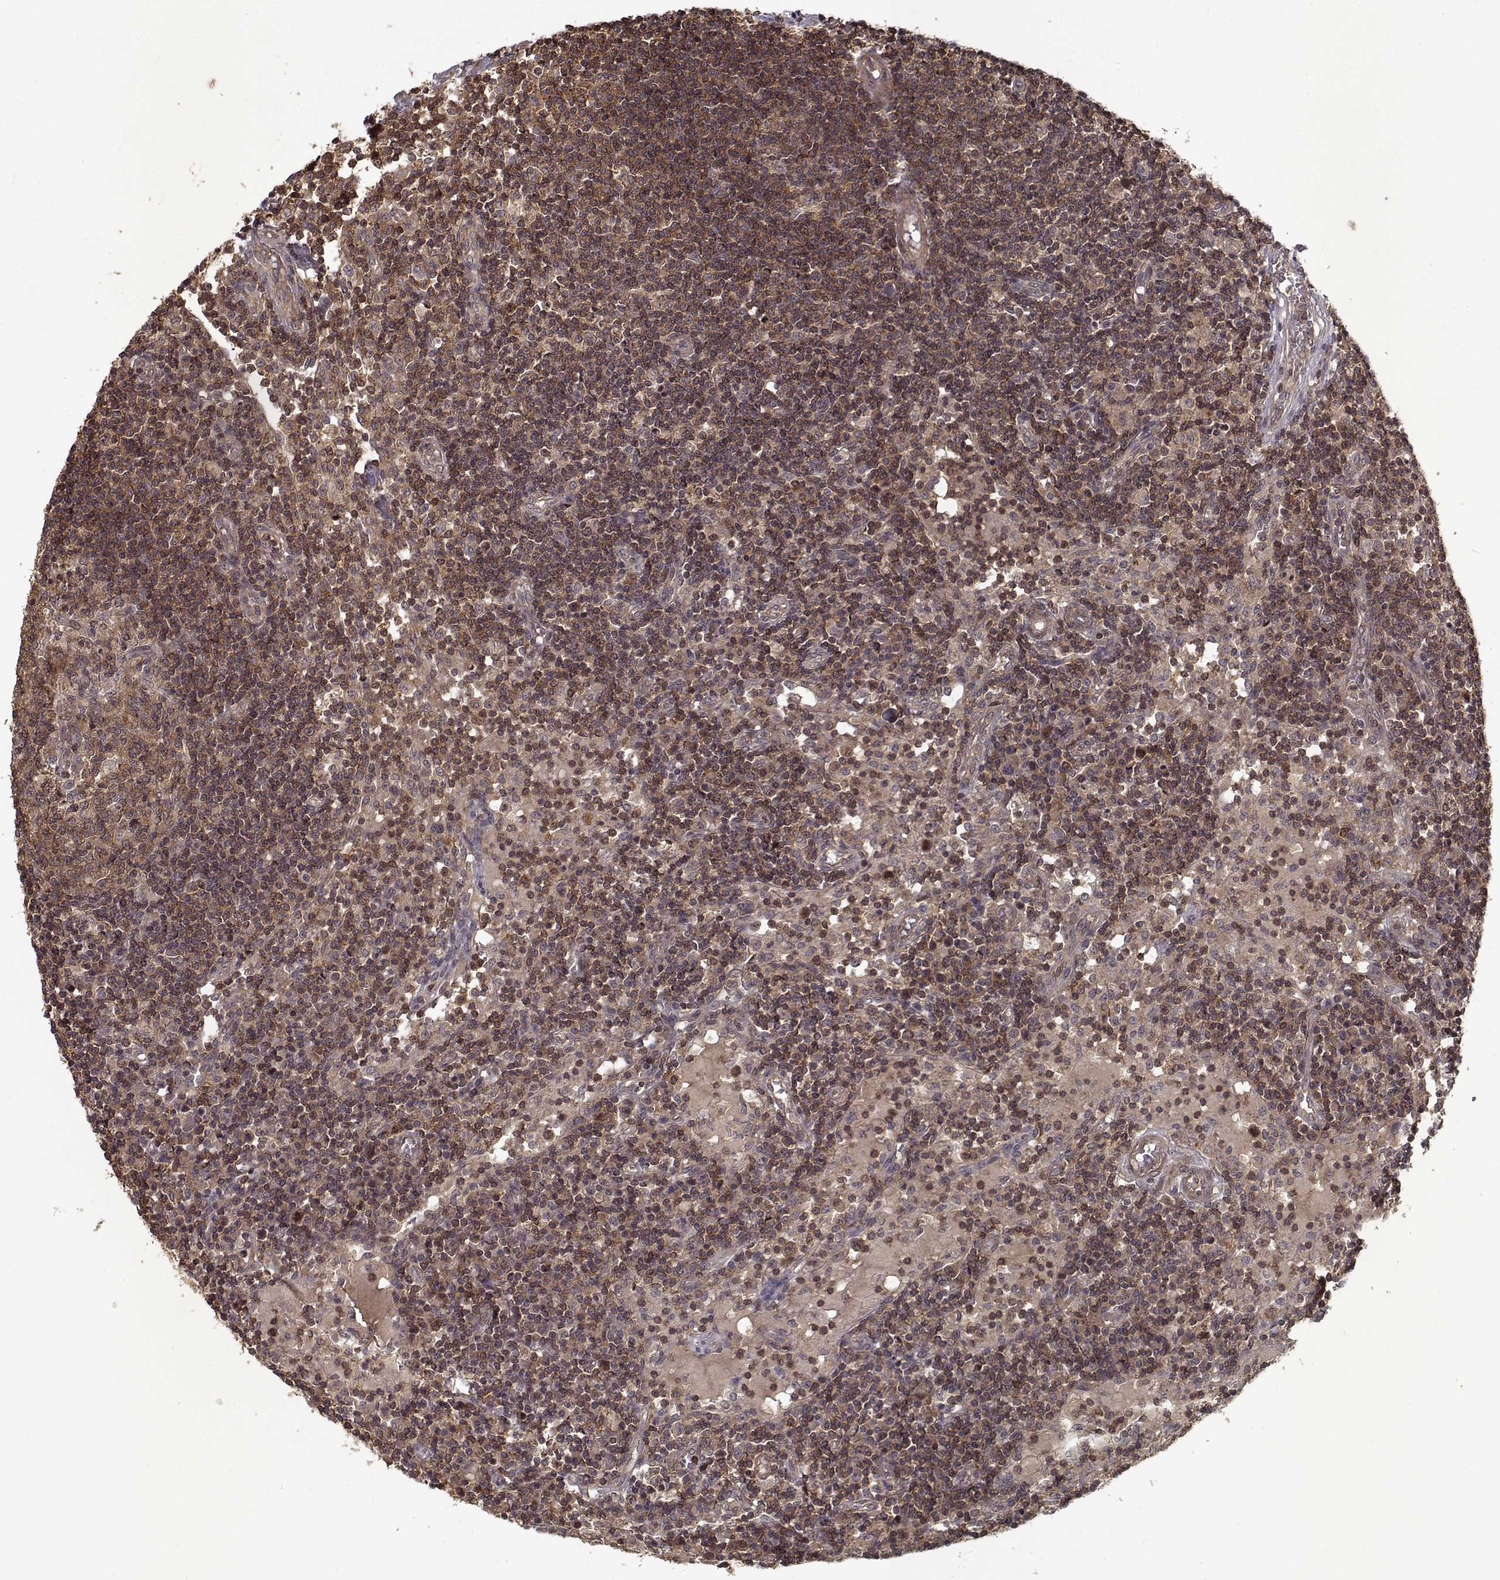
{"staining": {"intensity": "moderate", "quantity": ">75%", "location": "cytoplasmic/membranous"}, "tissue": "lymph node", "cell_type": "Germinal center cells", "image_type": "normal", "snomed": [{"axis": "morphology", "description": "Normal tissue, NOS"}, {"axis": "topography", "description": "Lymph node"}], "caption": "Protein positivity by immunohistochemistry (IHC) displays moderate cytoplasmic/membranous positivity in approximately >75% of germinal center cells in normal lymph node.", "gene": "PPP1R12A", "patient": {"sex": "female", "age": 72}}